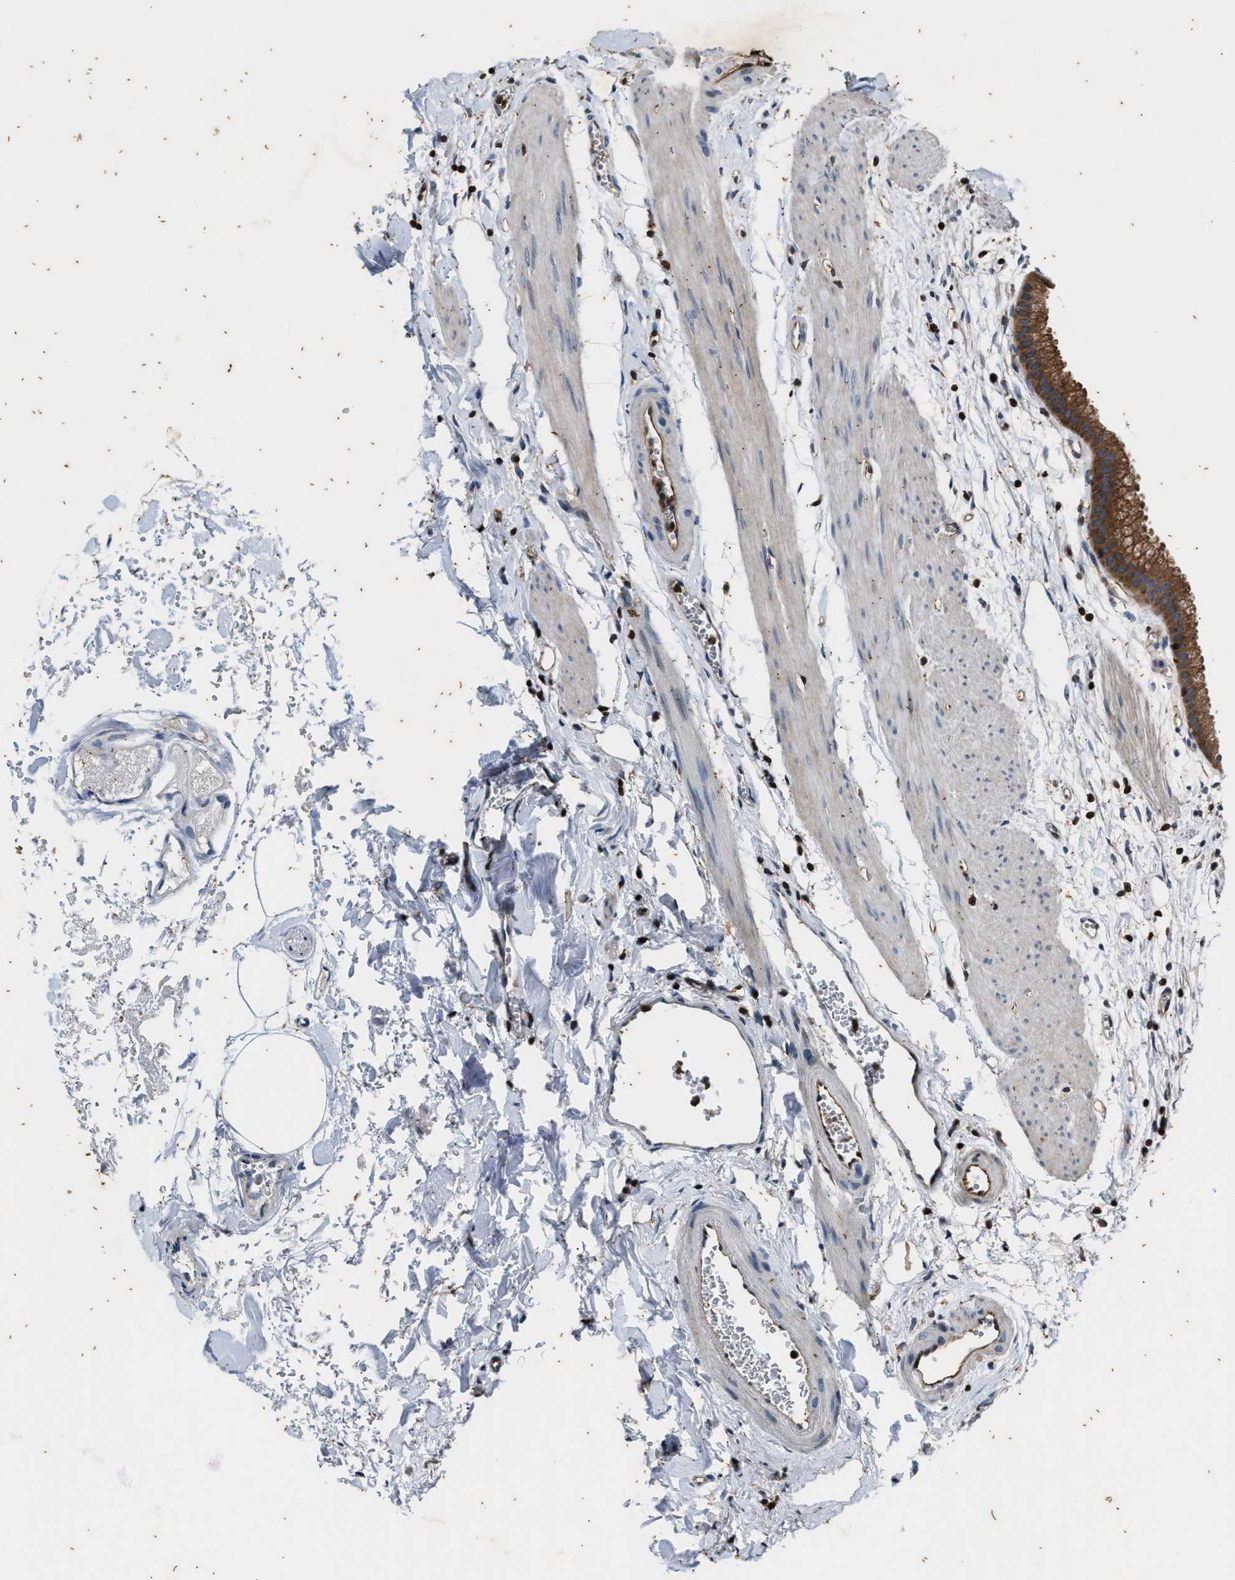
{"staining": {"intensity": "moderate", "quantity": ">75%", "location": "cytoplasmic/membranous"}, "tissue": "gallbladder", "cell_type": "Glandular cells", "image_type": "normal", "snomed": [{"axis": "morphology", "description": "Normal tissue, NOS"}, {"axis": "topography", "description": "Gallbladder"}], "caption": "Immunohistochemistry (IHC) (DAB) staining of unremarkable human gallbladder shows moderate cytoplasmic/membranous protein expression in about >75% of glandular cells.", "gene": "PTPN7", "patient": {"sex": "female", "age": 64}}